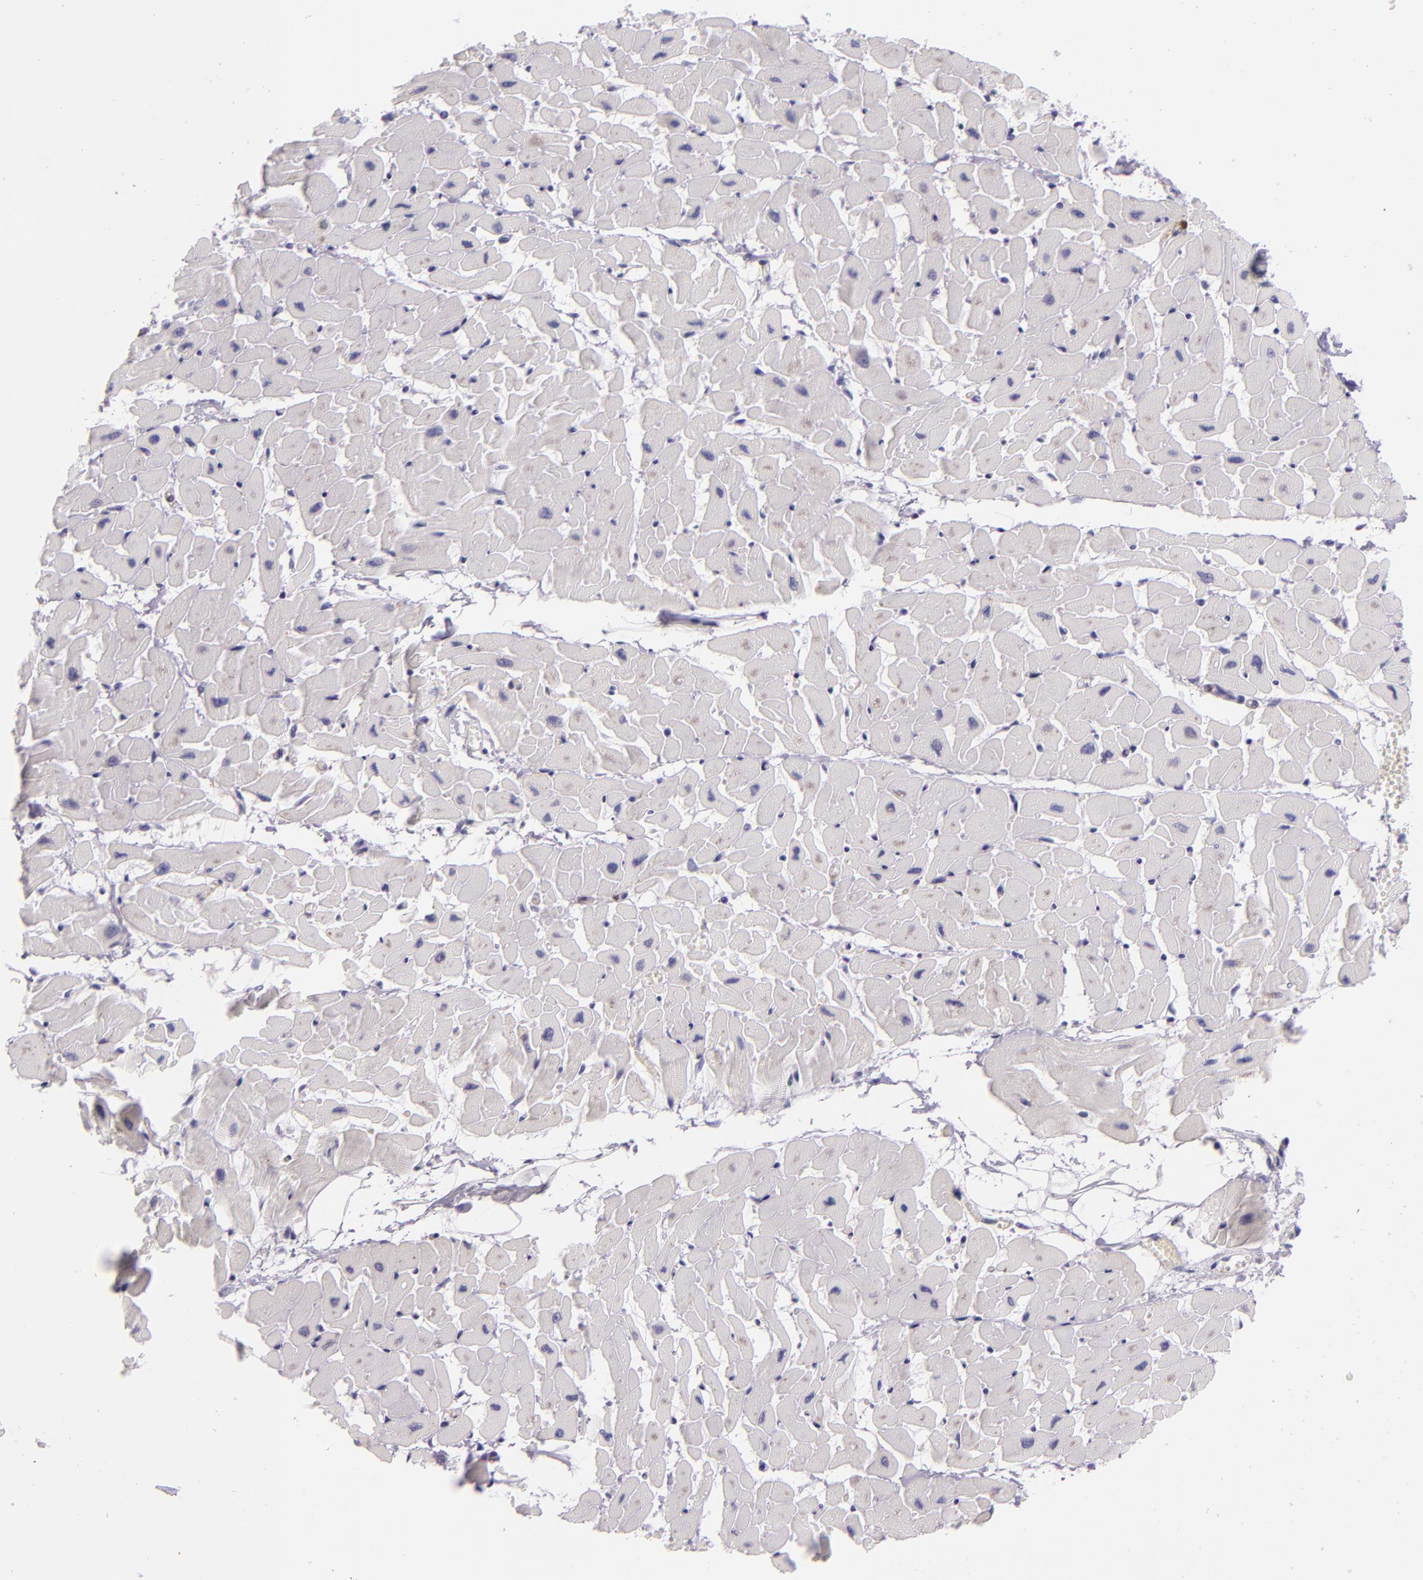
{"staining": {"intensity": "negative", "quantity": "none", "location": "none"}, "tissue": "heart muscle", "cell_type": "Cardiomyocytes", "image_type": "normal", "snomed": [{"axis": "morphology", "description": "Normal tissue, NOS"}, {"axis": "topography", "description": "Heart"}], "caption": "This micrograph is of unremarkable heart muscle stained with immunohistochemistry (IHC) to label a protein in brown with the nuclei are counter-stained blue. There is no expression in cardiomyocytes. (Immunohistochemistry (ihc), brightfield microscopy, high magnification).", "gene": "MT1A", "patient": {"sex": "female", "age": 19}}